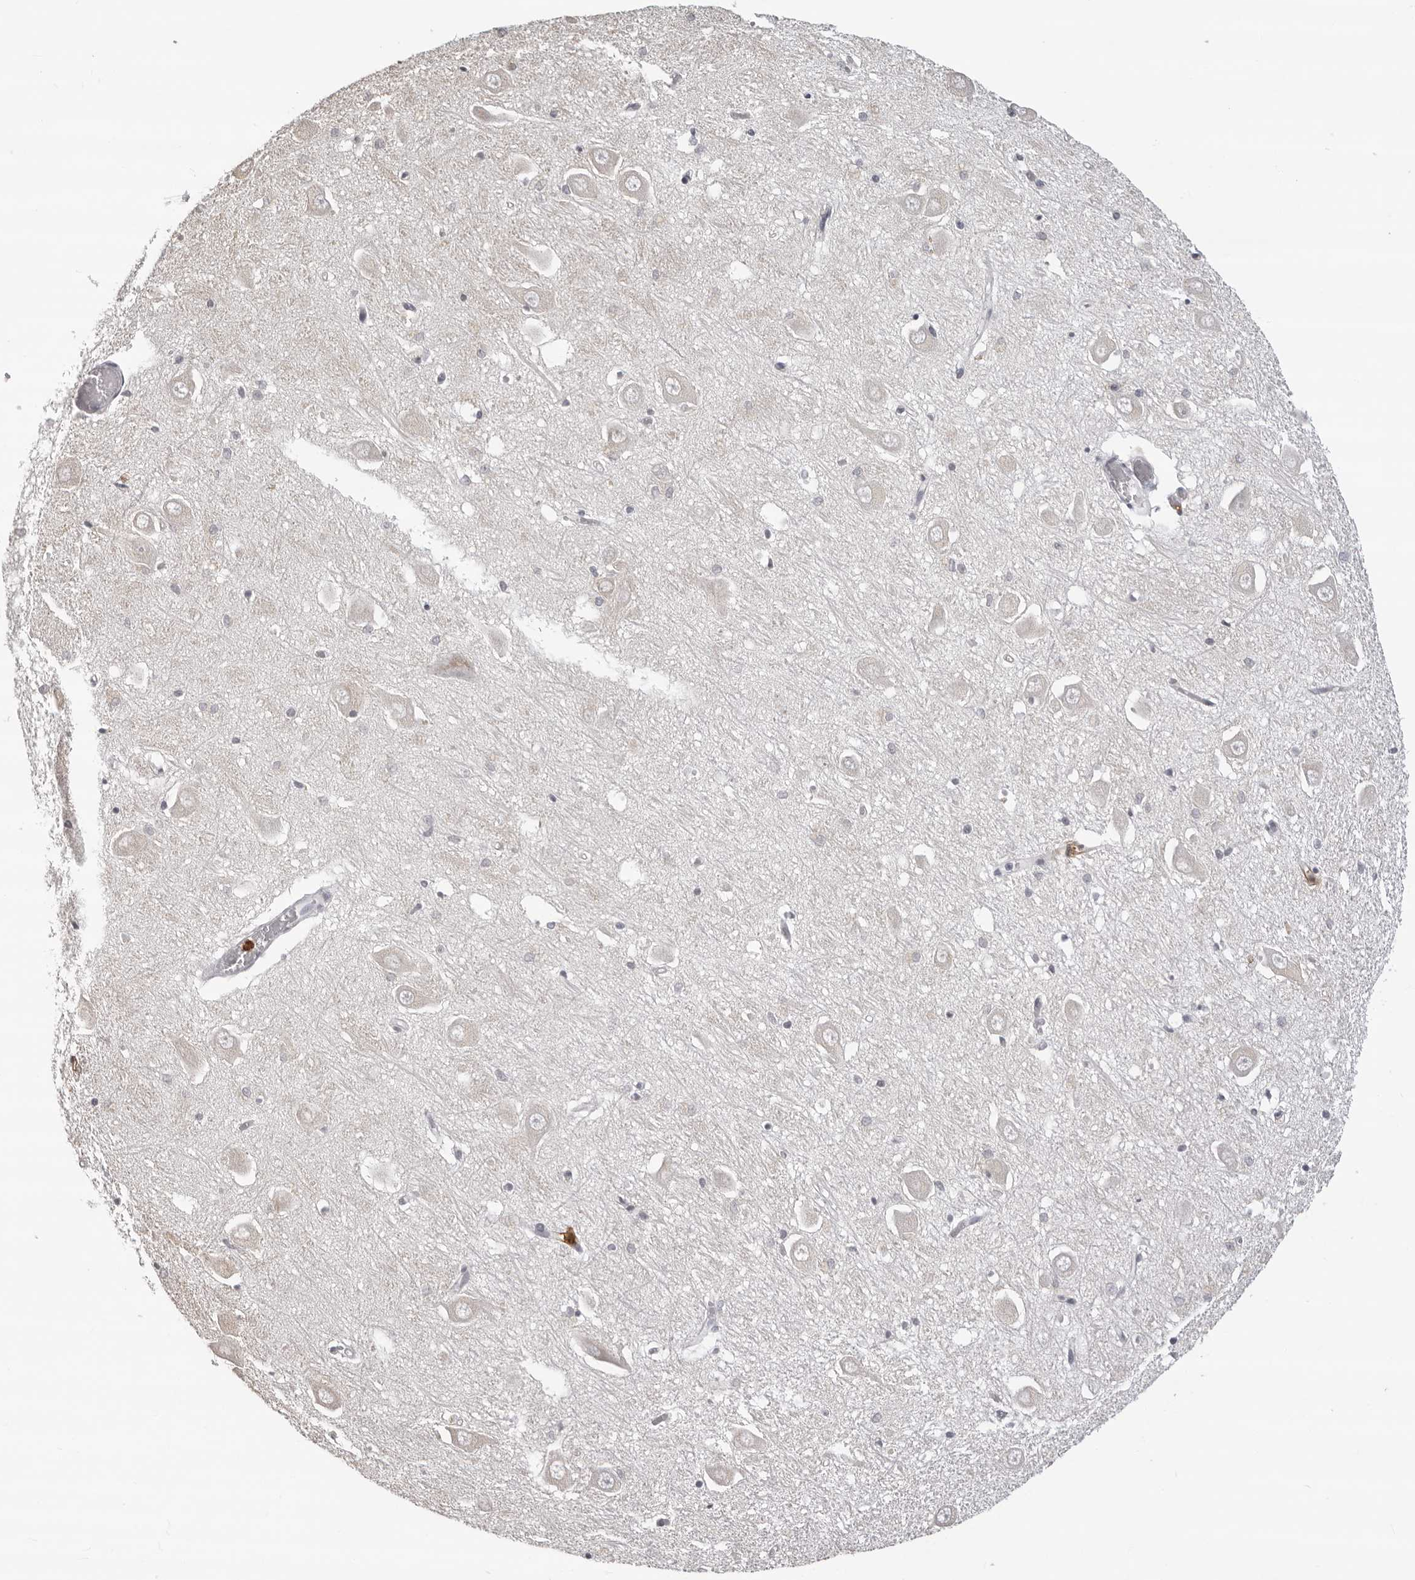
{"staining": {"intensity": "negative", "quantity": "none", "location": "none"}, "tissue": "hippocampus", "cell_type": "Glial cells", "image_type": "normal", "snomed": [{"axis": "morphology", "description": "Normal tissue, NOS"}, {"axis": "topography", "description": "Hippocampus"}], "caption": "Immunohistochemical staining of benign human hippocampus exhibits no significant positivity in glial cells.", "gene": "IL31", "patient": {"sex": "male", "age": 70}}